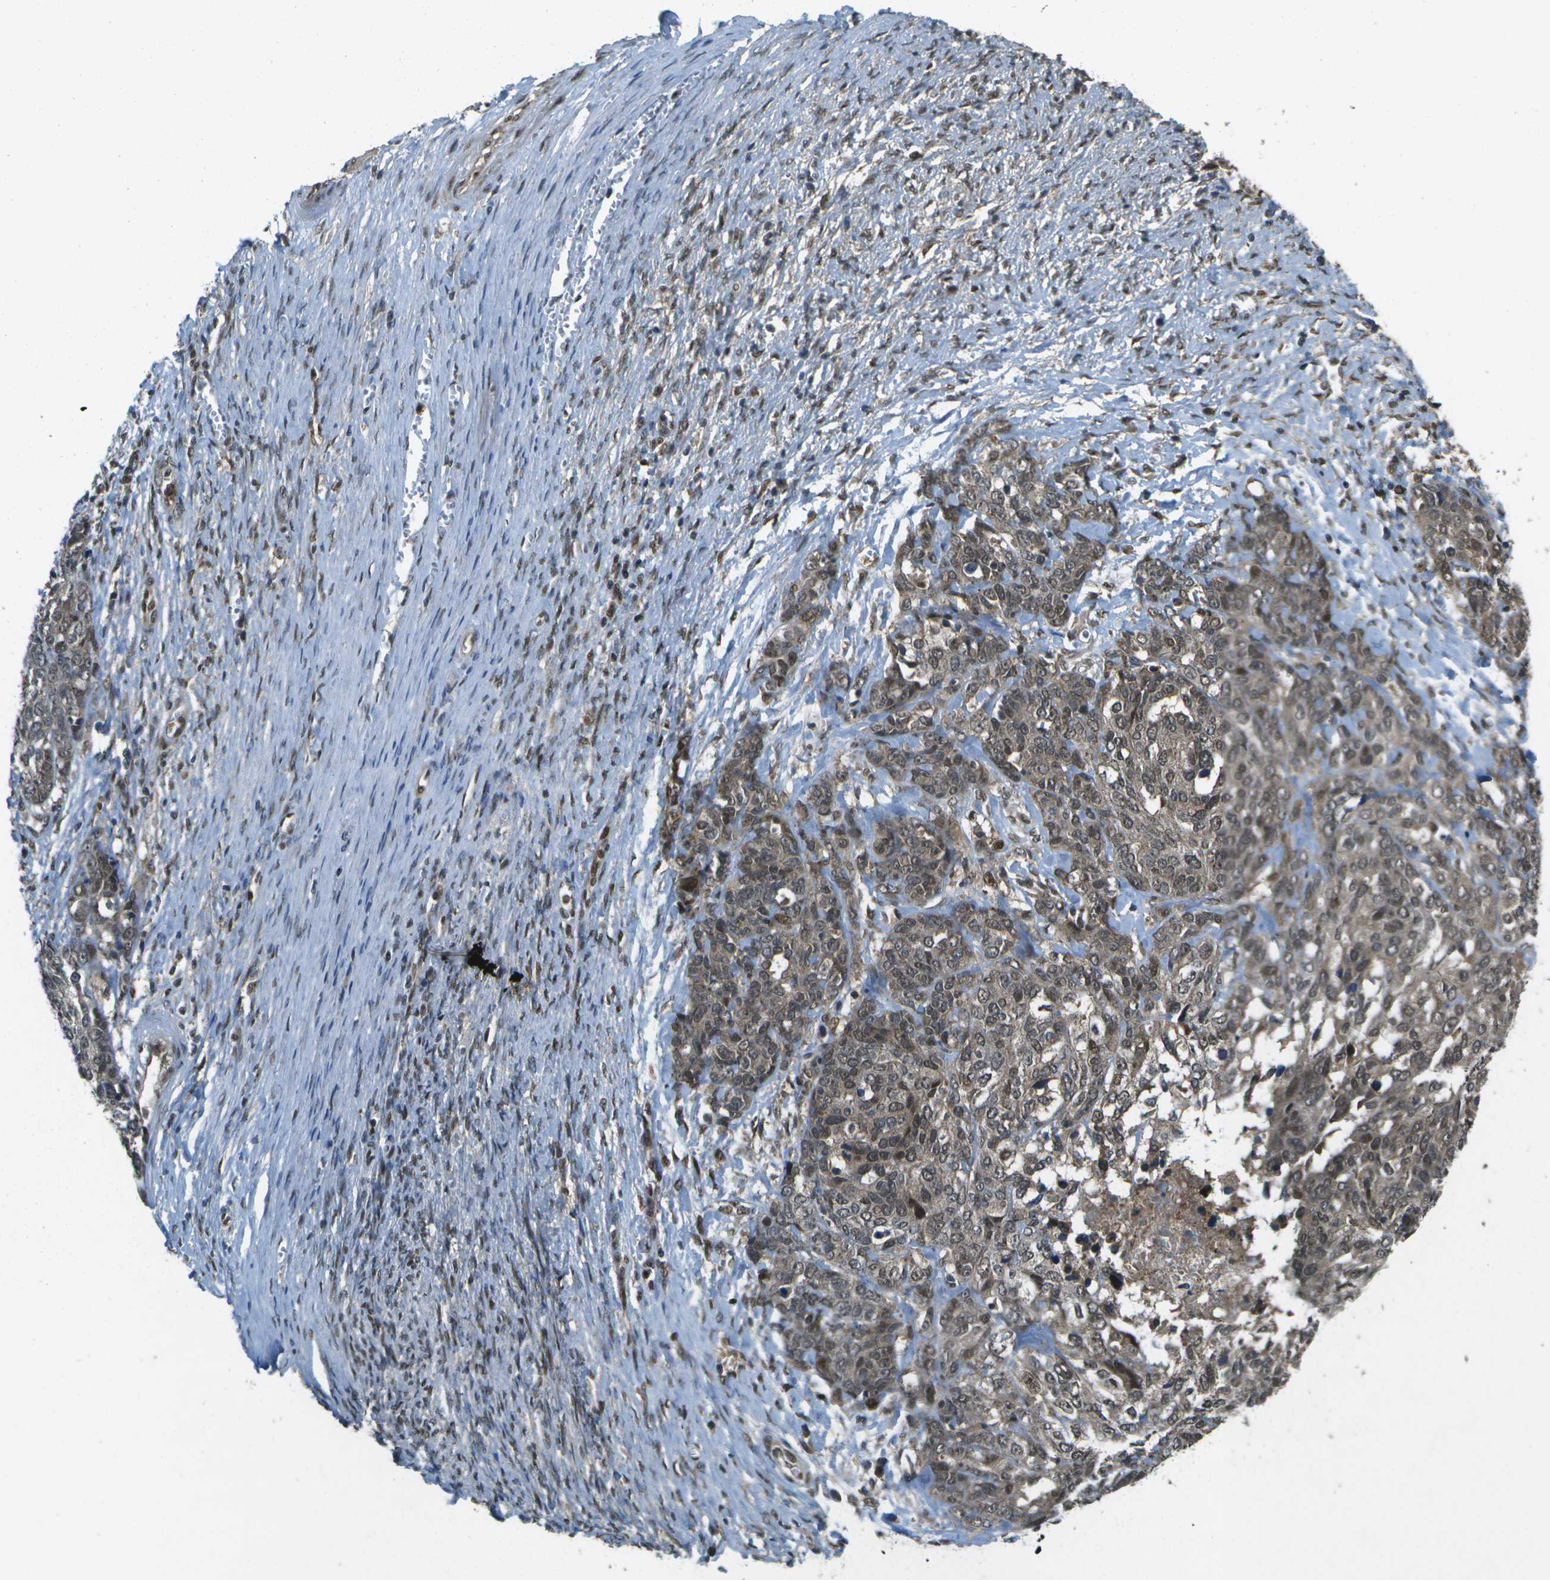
{"staining": {"intensity": "moderate", "quantity": ">75%", "location": "cytoplasmic/membranous,nuclear"}, "tissue": "ovarian cancer", "cell_type": "Tumor cells", "image_type": "cancer", "snomed": [{"axis": "morphology", "description": "Cystadenocarcinoma, serous, NOS"}, {"axis": "topography", "description": "Ovary"}], "caption": "Ovarian cancer (serous cystadenocarcinoma) tissue displays moderate cytoplasmic/membranous and nuclear expression in about >75% of tumor cells, visualized by immunohistochemistry.", "gene": "GANC", "patient": {"sex": "female", "age": 44}}